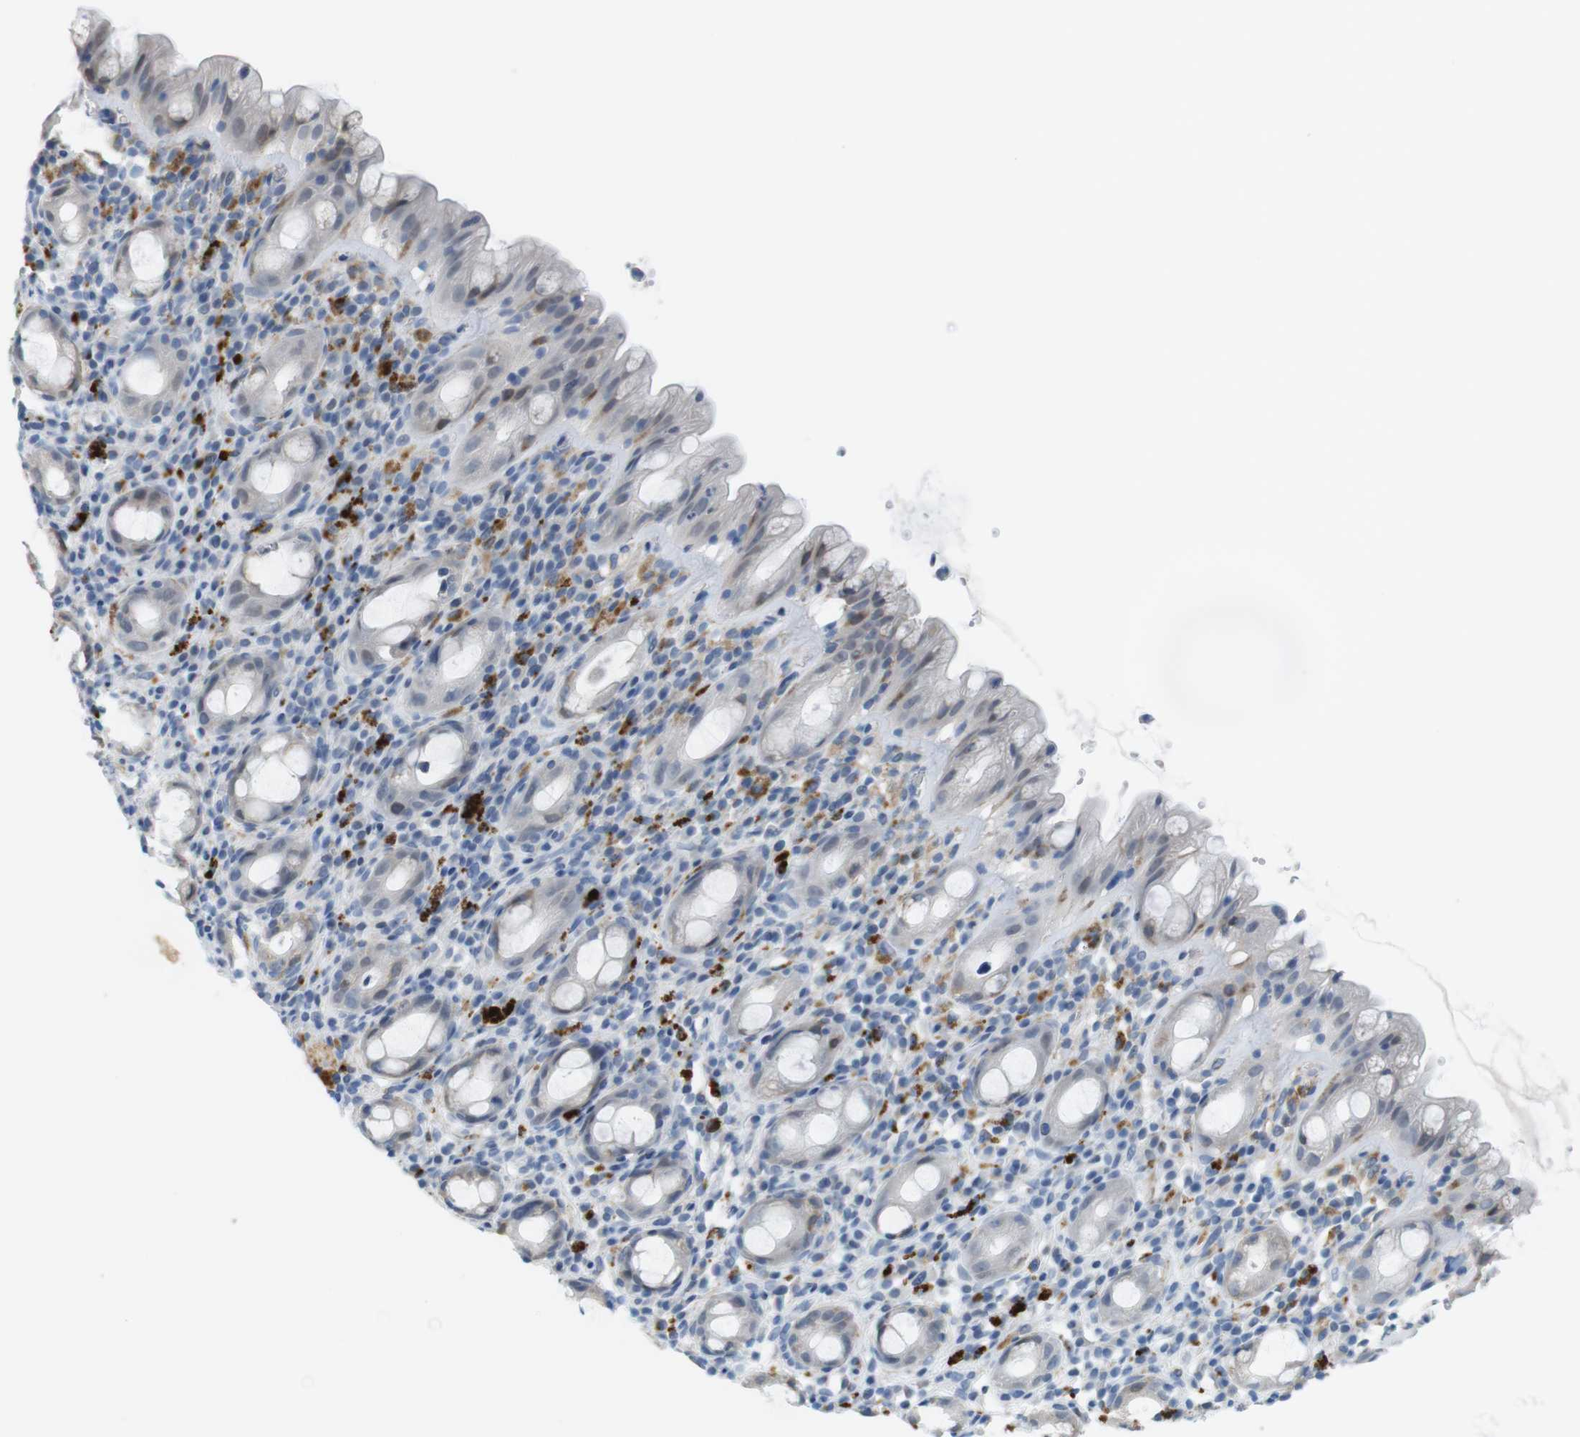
{"staining": {"intensity": "weak", "quantity": "<25%", "location": "cytoplasmic/membranous"}, "tissue": "rectum", "cell_type": "Glandular cells", "image_type": "normal", "snomed": [{"axis": "morphology", "description": "Normal tissue, NOS"}, {"axis": "topography", "description": "Rectum"}], "caption": "This is an immunohistochemistry (IHC) photomicrograph of normal human rectum. There is no positivity in glandular cells.", "gene": "YIPF1", "patient": {"sex": "male", "age": 44}}